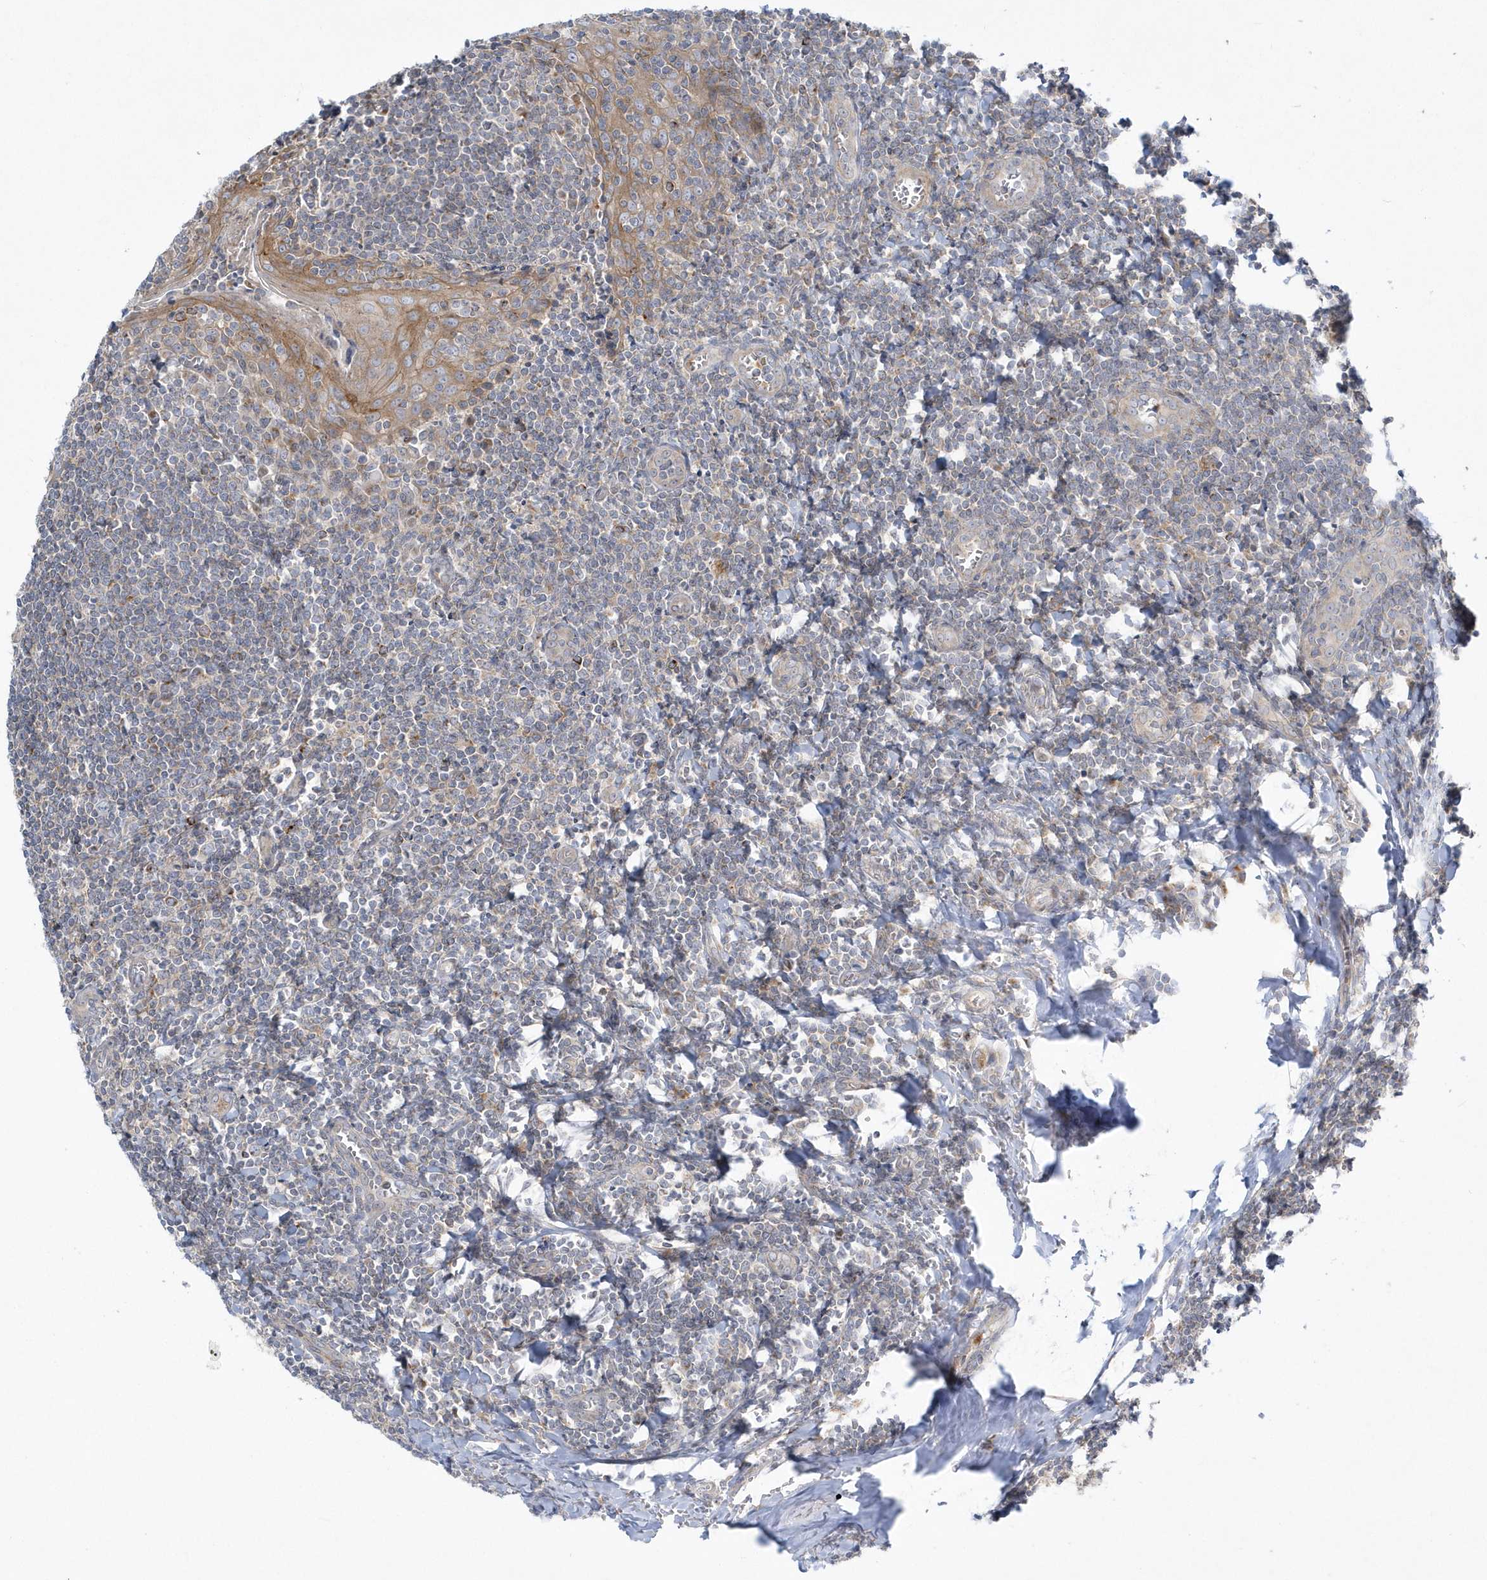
{"staining": {"intensity": "moderate", "quantity": "<25%", "location": "cytoplasmic/membranous"}, "tissue": "tonsil", "cell_type": "Germinal center cells", "image_type": "normal", "snomed": [{"axis": "morphology", "description": "Normal tissue, NOS"}, {"axis": "topography", "description": "Tonsil"}], "caption": "Tonsil stained with immunohistochemistry (IHC) demonstrates moderate cytoplasmic/membranous expression in approximately <25% of germinal center cells. Using DAB (brown) and hematoxylin (blue) stains, captured at high magnification using brightfield microscopy.", "gene": "DNAJC18", "patient": {"sex": "male", "age": 27}}